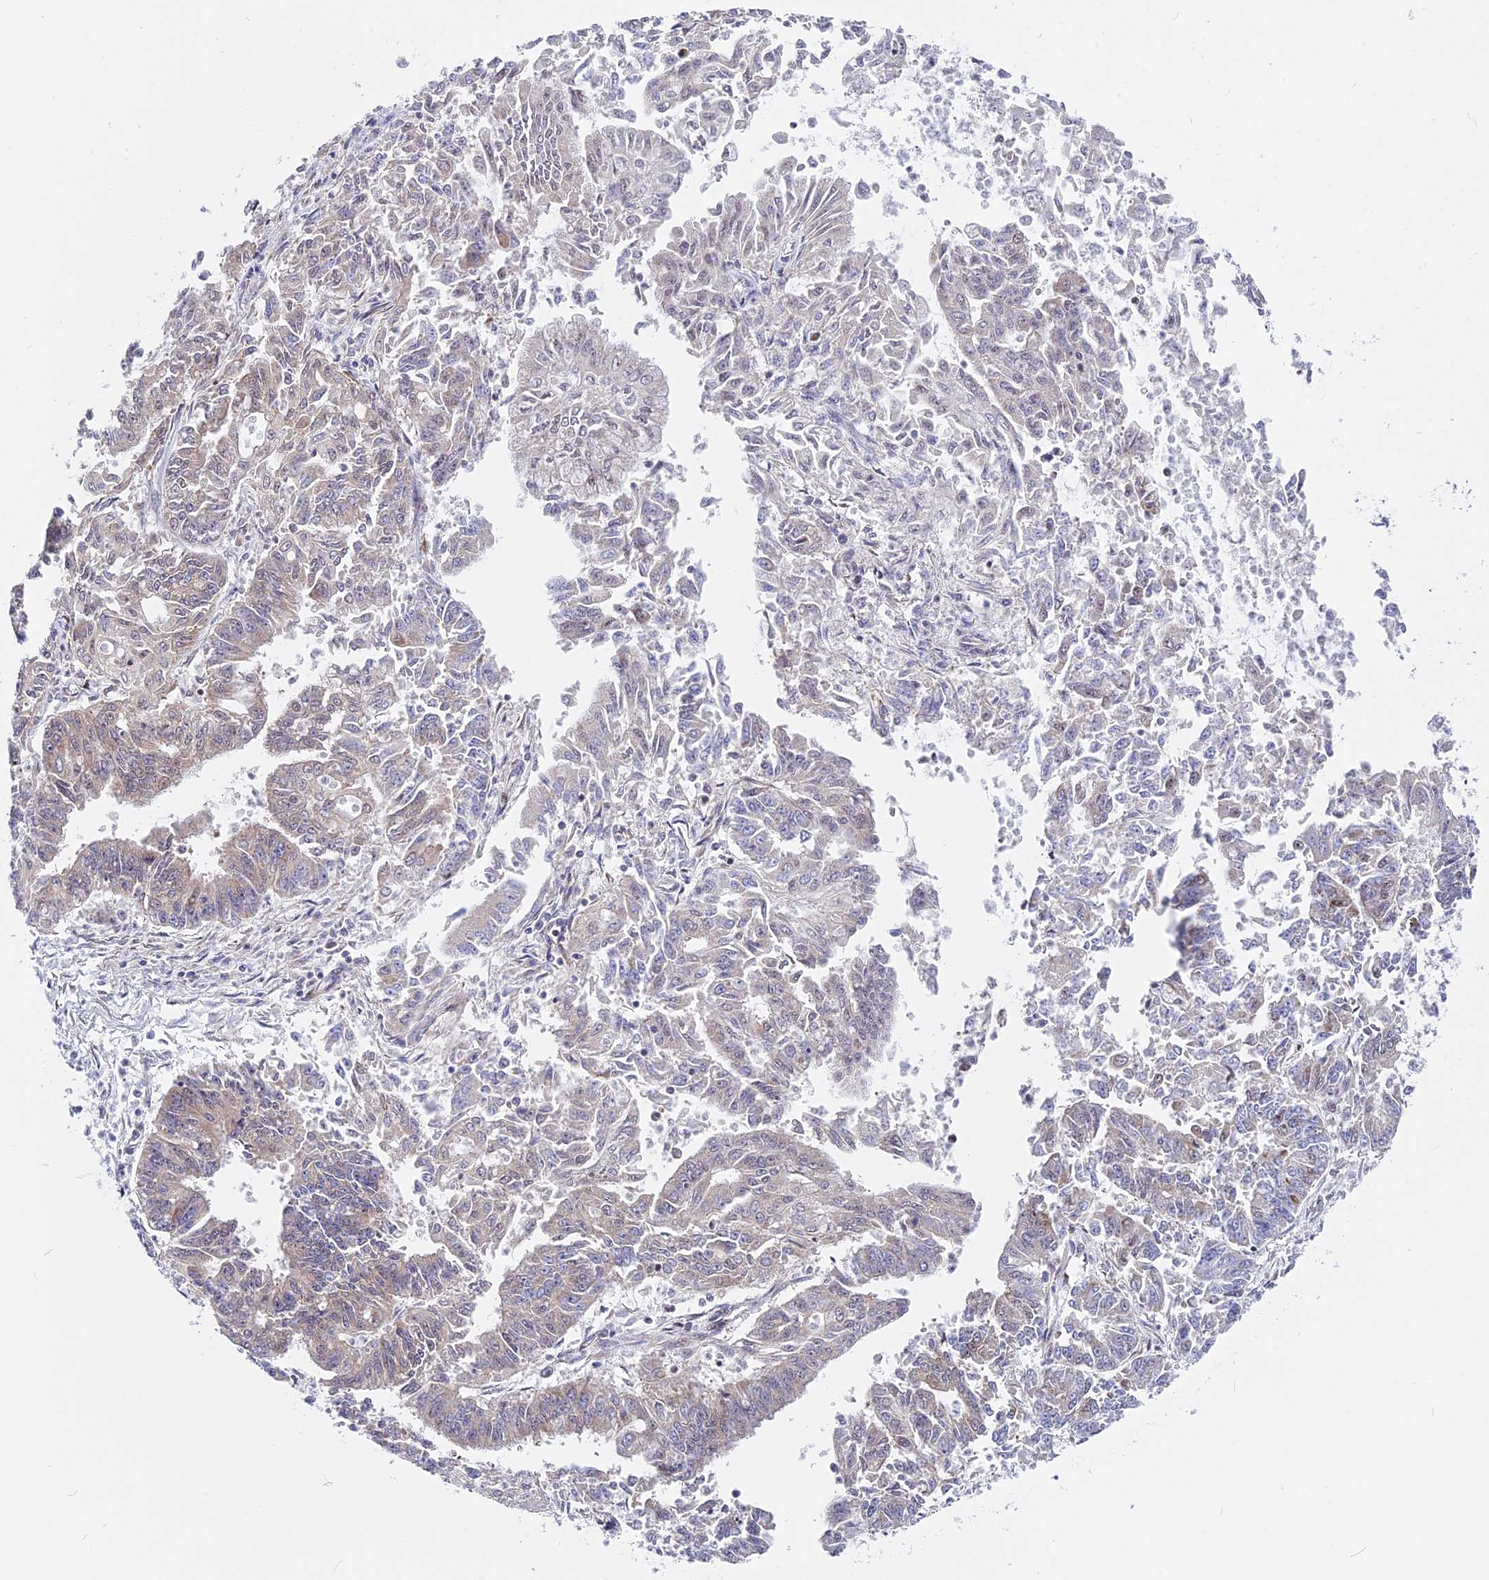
{"staining": {"intensity": "moderate", "quantity": "<25%", "location": "cytoplasmic/membranous"}, "tissue": "endometrial cancer", "cell_type": "Tumor cells", "image_type": "cancer", "snomed": [{"axis": "morphology", "description": "Adenocarcinoma, NOS"}, {"axis": "topography", "description": "Endometrium"}], "caption": "Endometrial cancer (adenocarcinoma) stained for a protein shows moderate cytoplasmic/membranous positivity in tumor cells.", "gene": "FAM174C", "patient": {"sex": "female", "age": 73}}